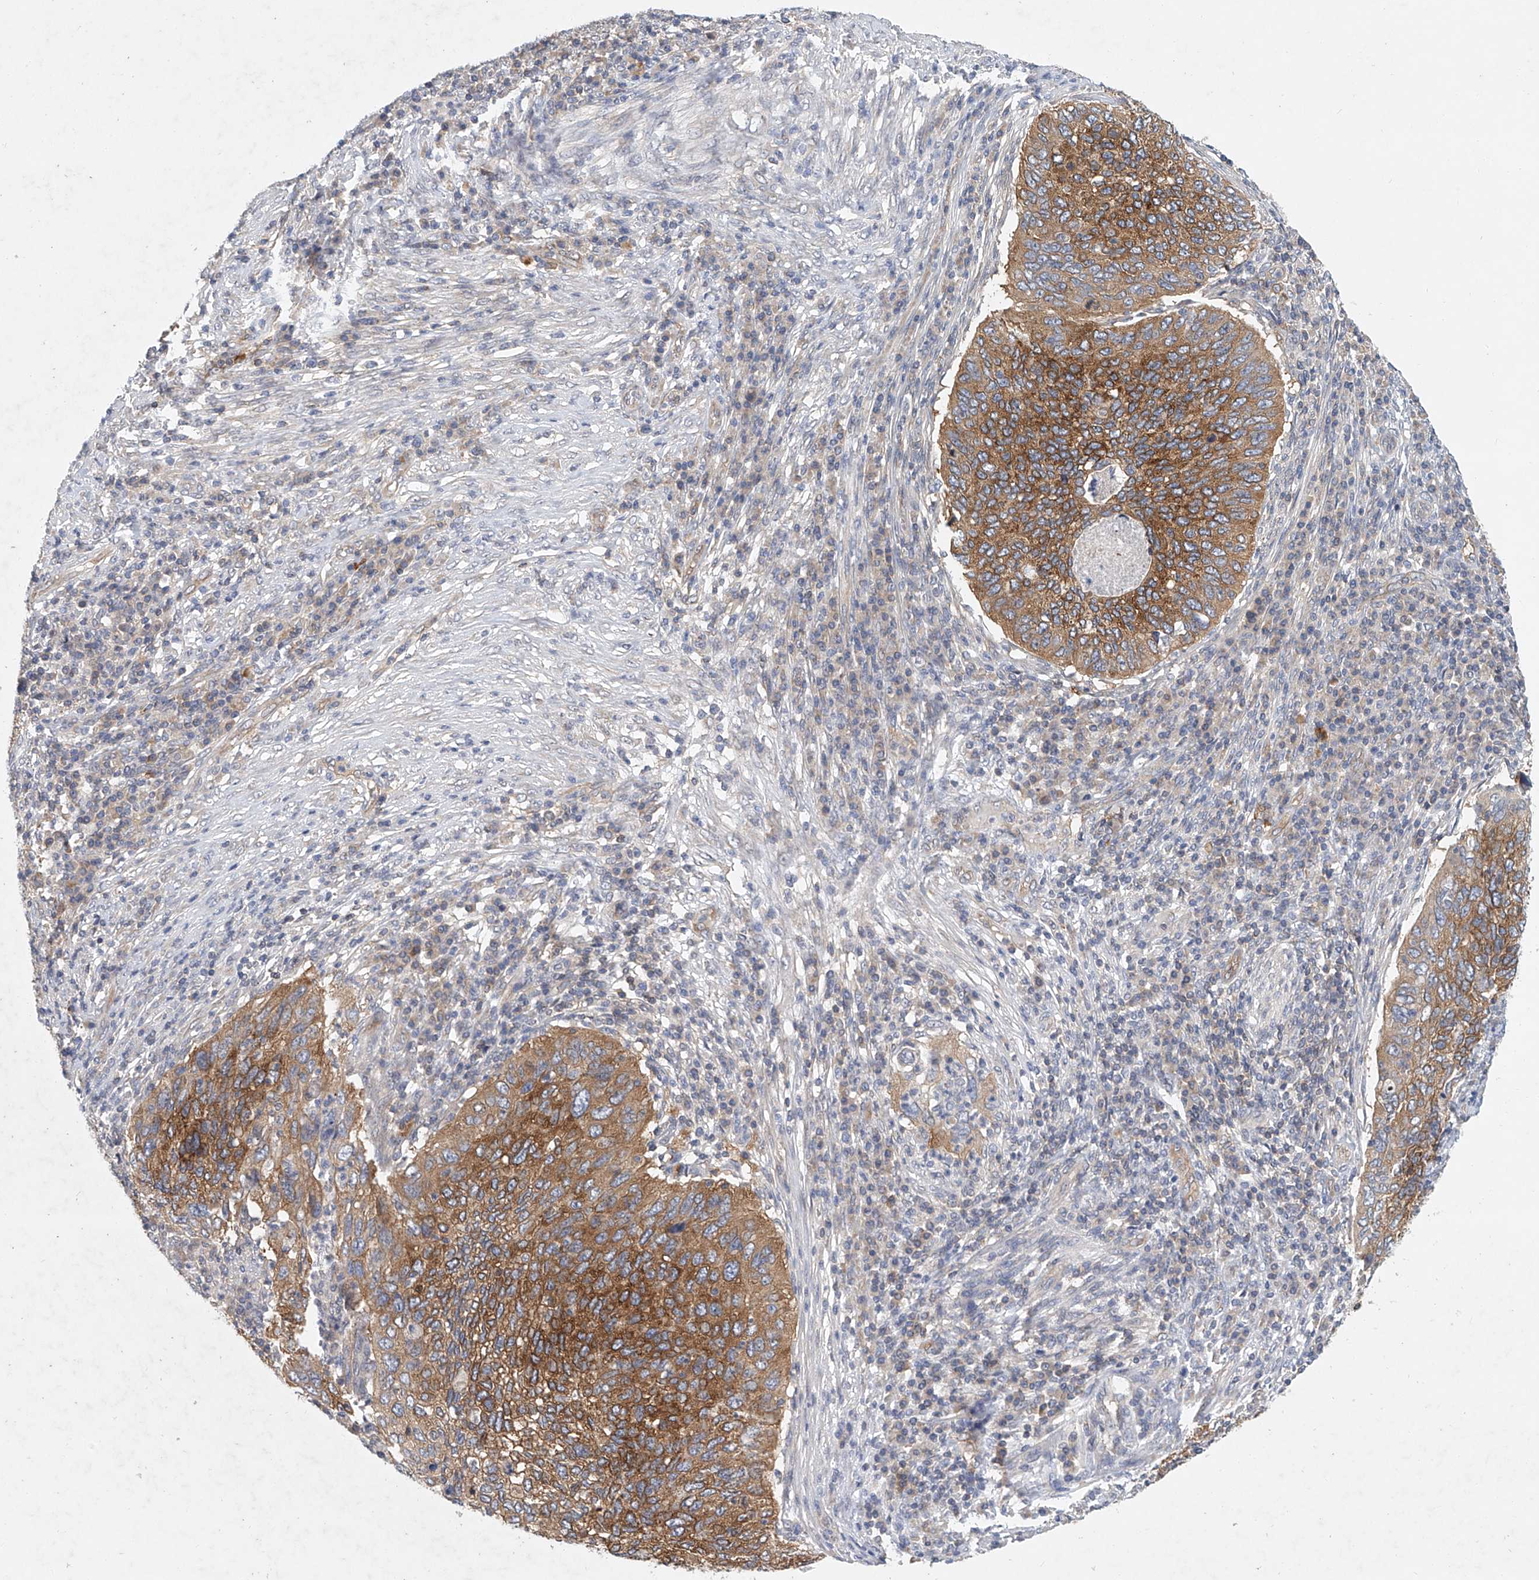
{"staining": {"intensity": "strong", "quantity": "25%-75%", "location": "cytoplasmic/membranous"}, "tissue": "cervical cancer", "cell_type": "Tumor cells", "image_type": "cancer", "snomed": [{"axis": "morphology", "description": "Squamous cell carcinoma, NOS"}, {"axis": "topography", "description": "Cervix"}], "caption": "Immunohistochemistry (IHC) image of human cervical cancer (squamous cell carcinoma) stained for a protein (brown), which exhibits high levels of strong cytoplasmic/membranous staining in about 25%-75% of tumor cells.", "gene": "CARMIL1", "patient": {"sex": "female", "age": 38}}